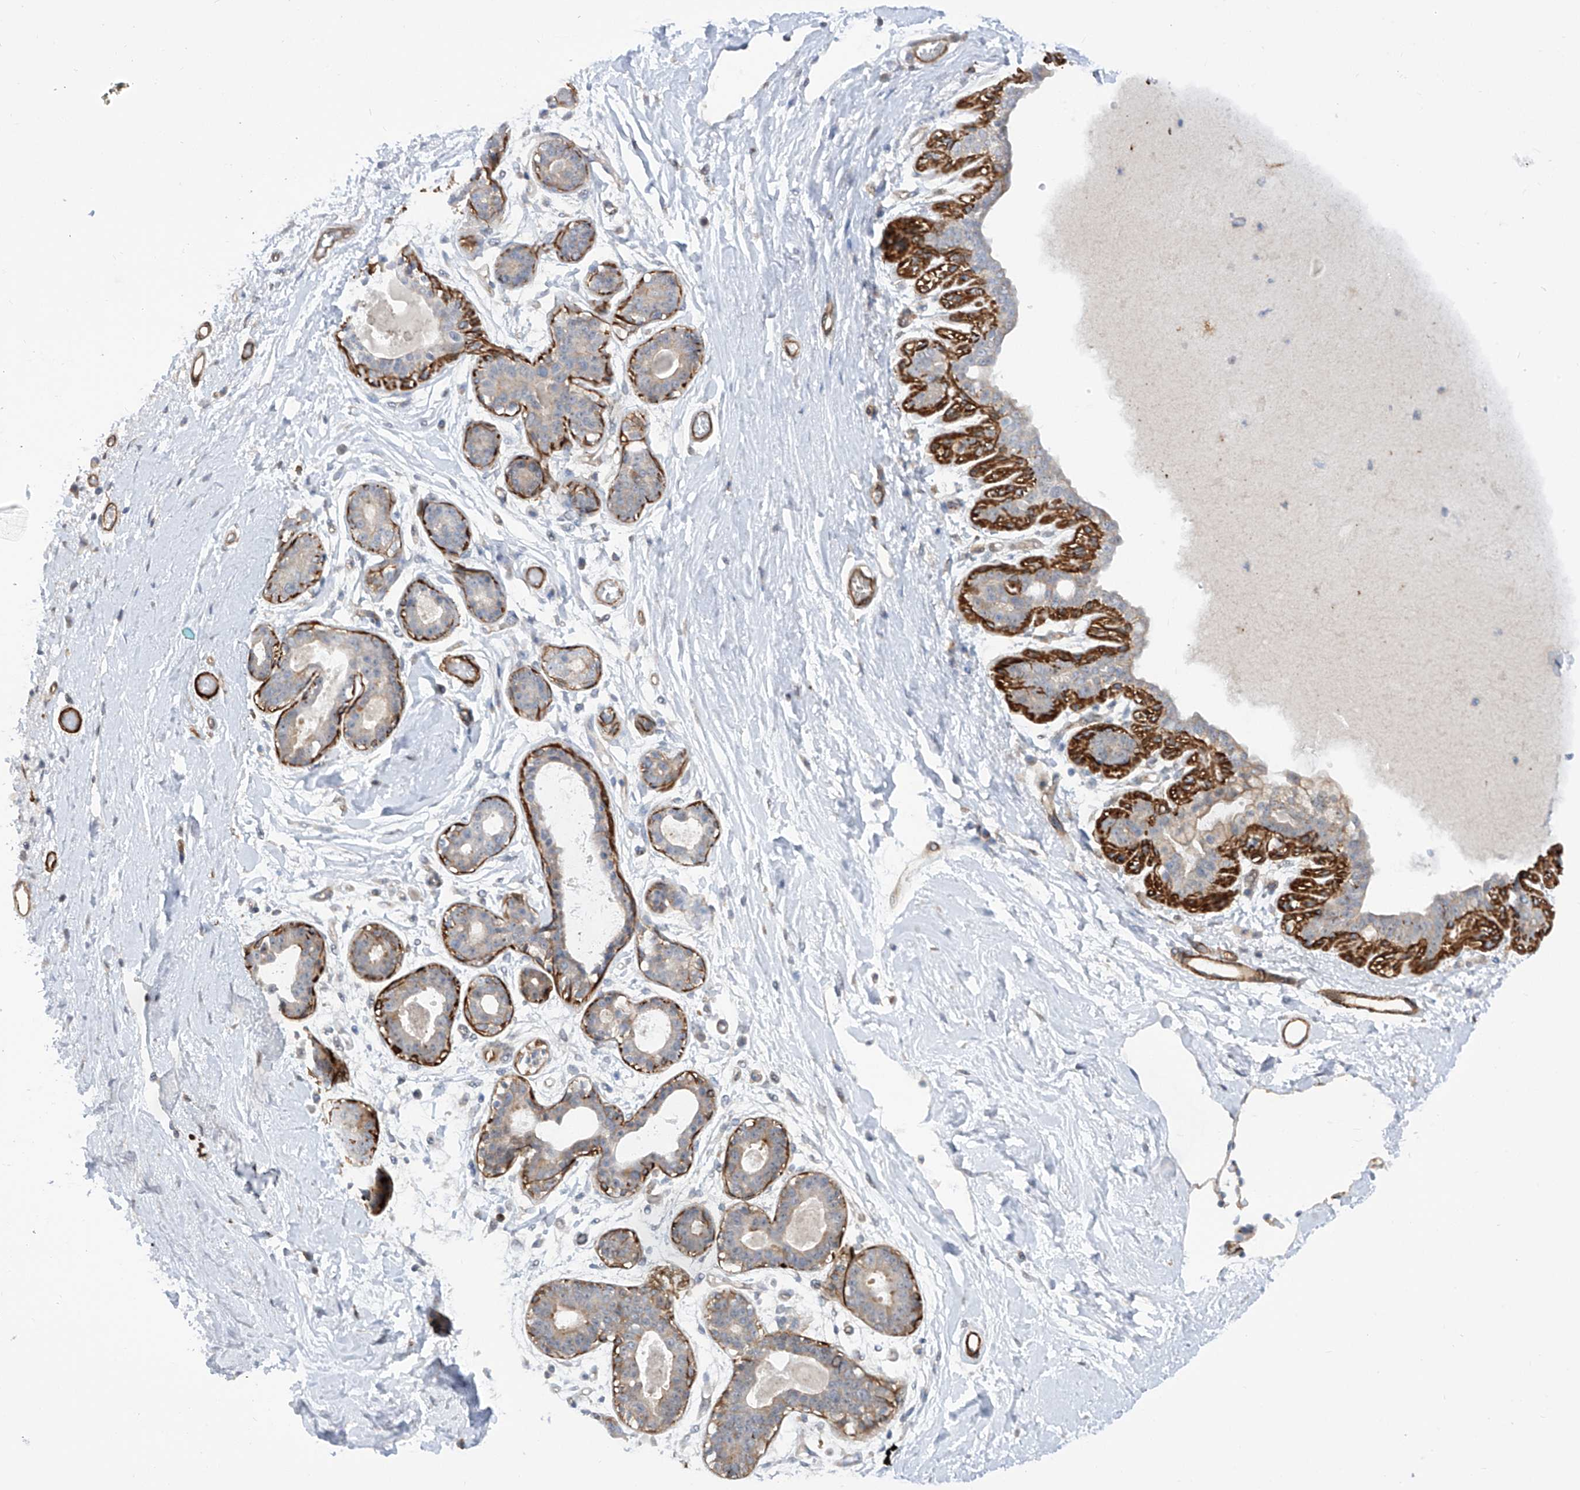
{"staining": {"intensity": "negative", "quantity": "none", "location": "none"}, "tissue": "breast", "cell_type": "Adipocytes", "image_type": "normal", "snomed": [{"axis": "morphology", "description": "Normal tissue, NOS"}, {"axis": "topography", "description": "Breast"}], "caption": "Histopathology image shows no protein staining in adipocytes of benign breast.", "gene": "ZNF490", "patient": {"sex": "female", "age": 45}}